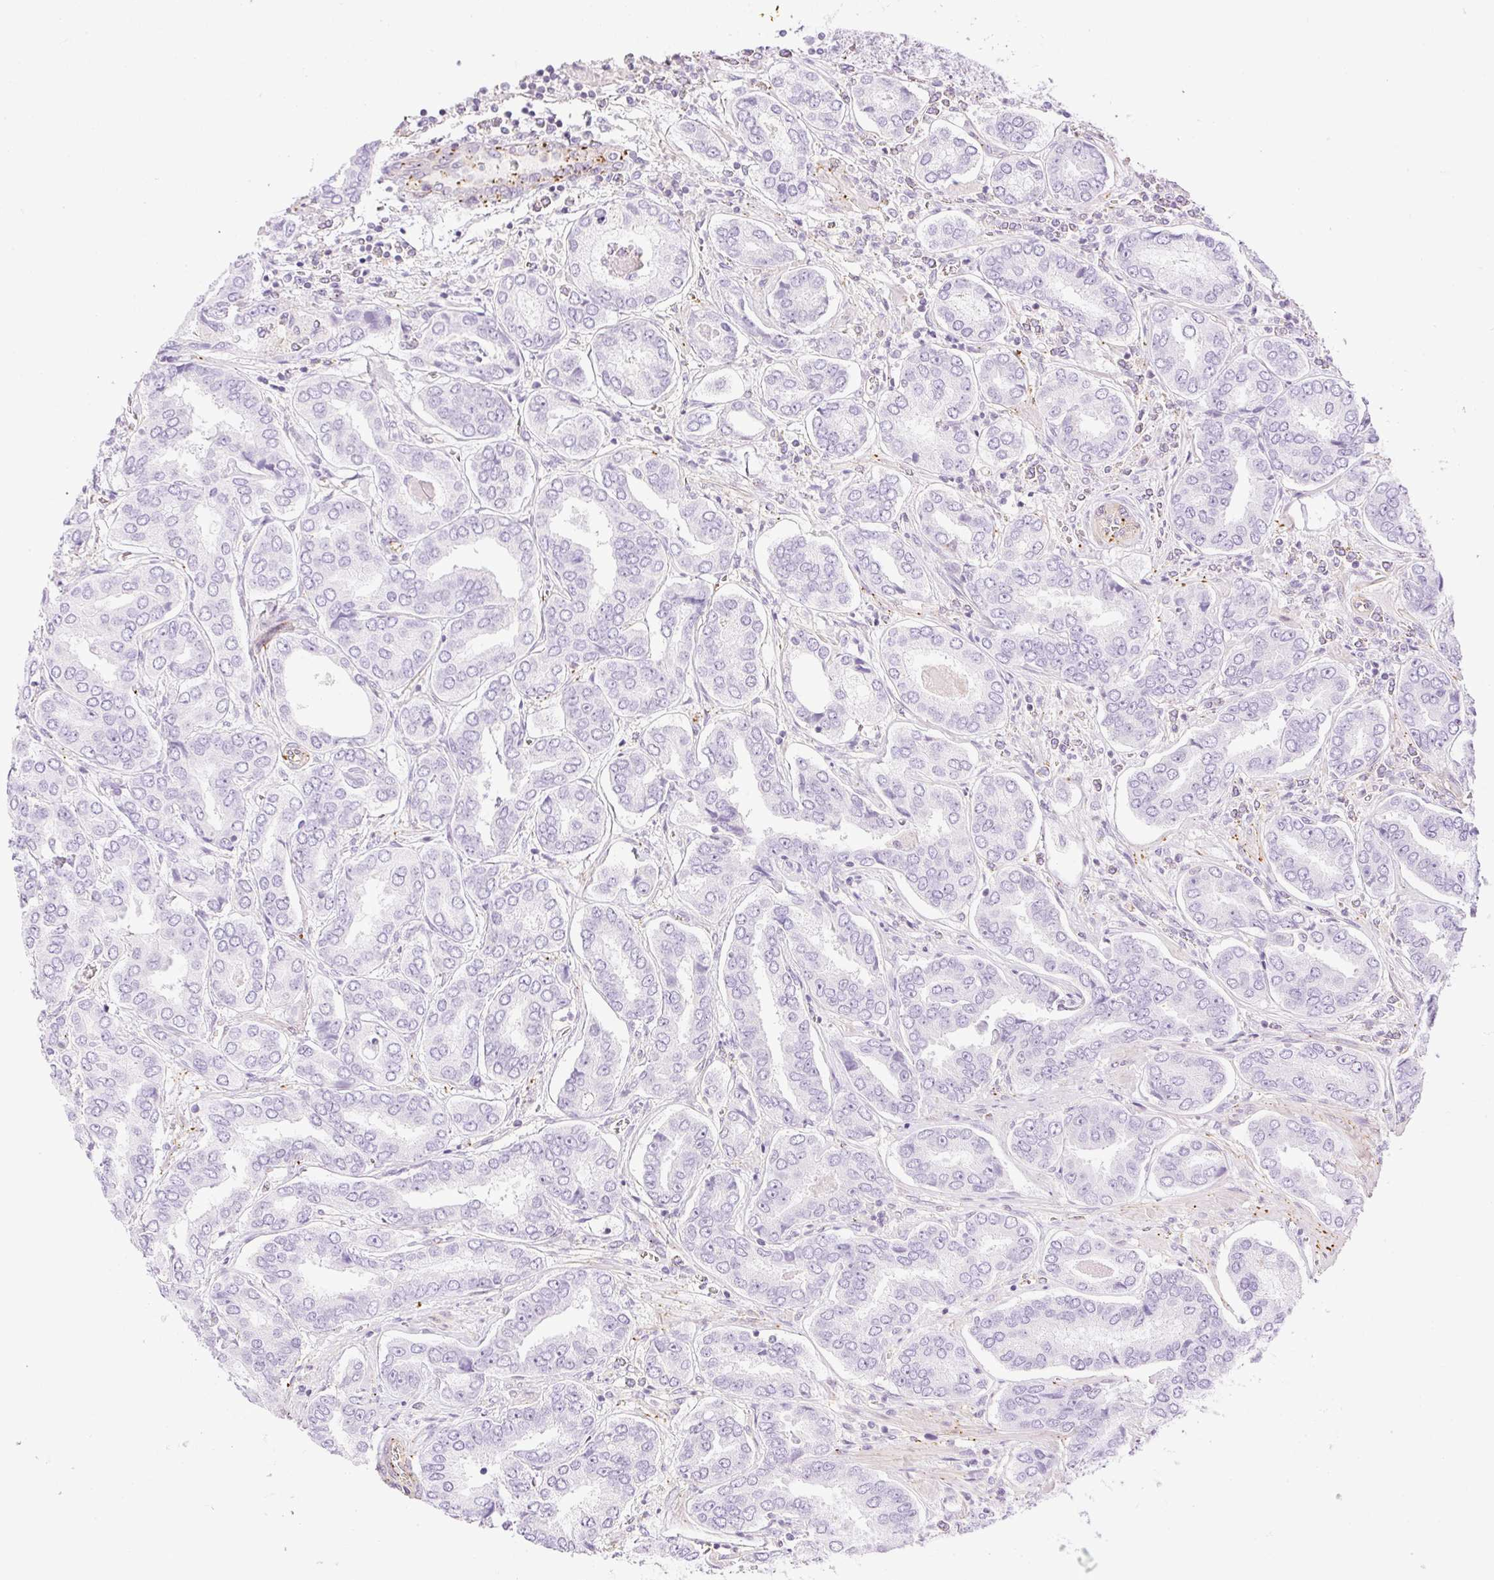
{"staining": {"intensity": "negative", "quantity": "none", "location": "none"}, "tissue": "prostate cancer", "cell_type": "Tumor cells", "image_type": "cancer", "snomed": [{"axis": "morphology", "description": "Adenocarcinoma, High grade"}, {"axis": "topography", "description": "Prostate"}], "caption": "High magnification brightfield microscopy of prostate adenocarcinoma (high-grade) stained with DAB (brown) and counterstained with hematoxylin (blue): tumor cells show no significant positivity. (DAB (3,3'-diaminobenzidine) IHC with hematoxylin counter stain).", "gene": "EHD3", "patient": {"sex": "male", "age": 72}}